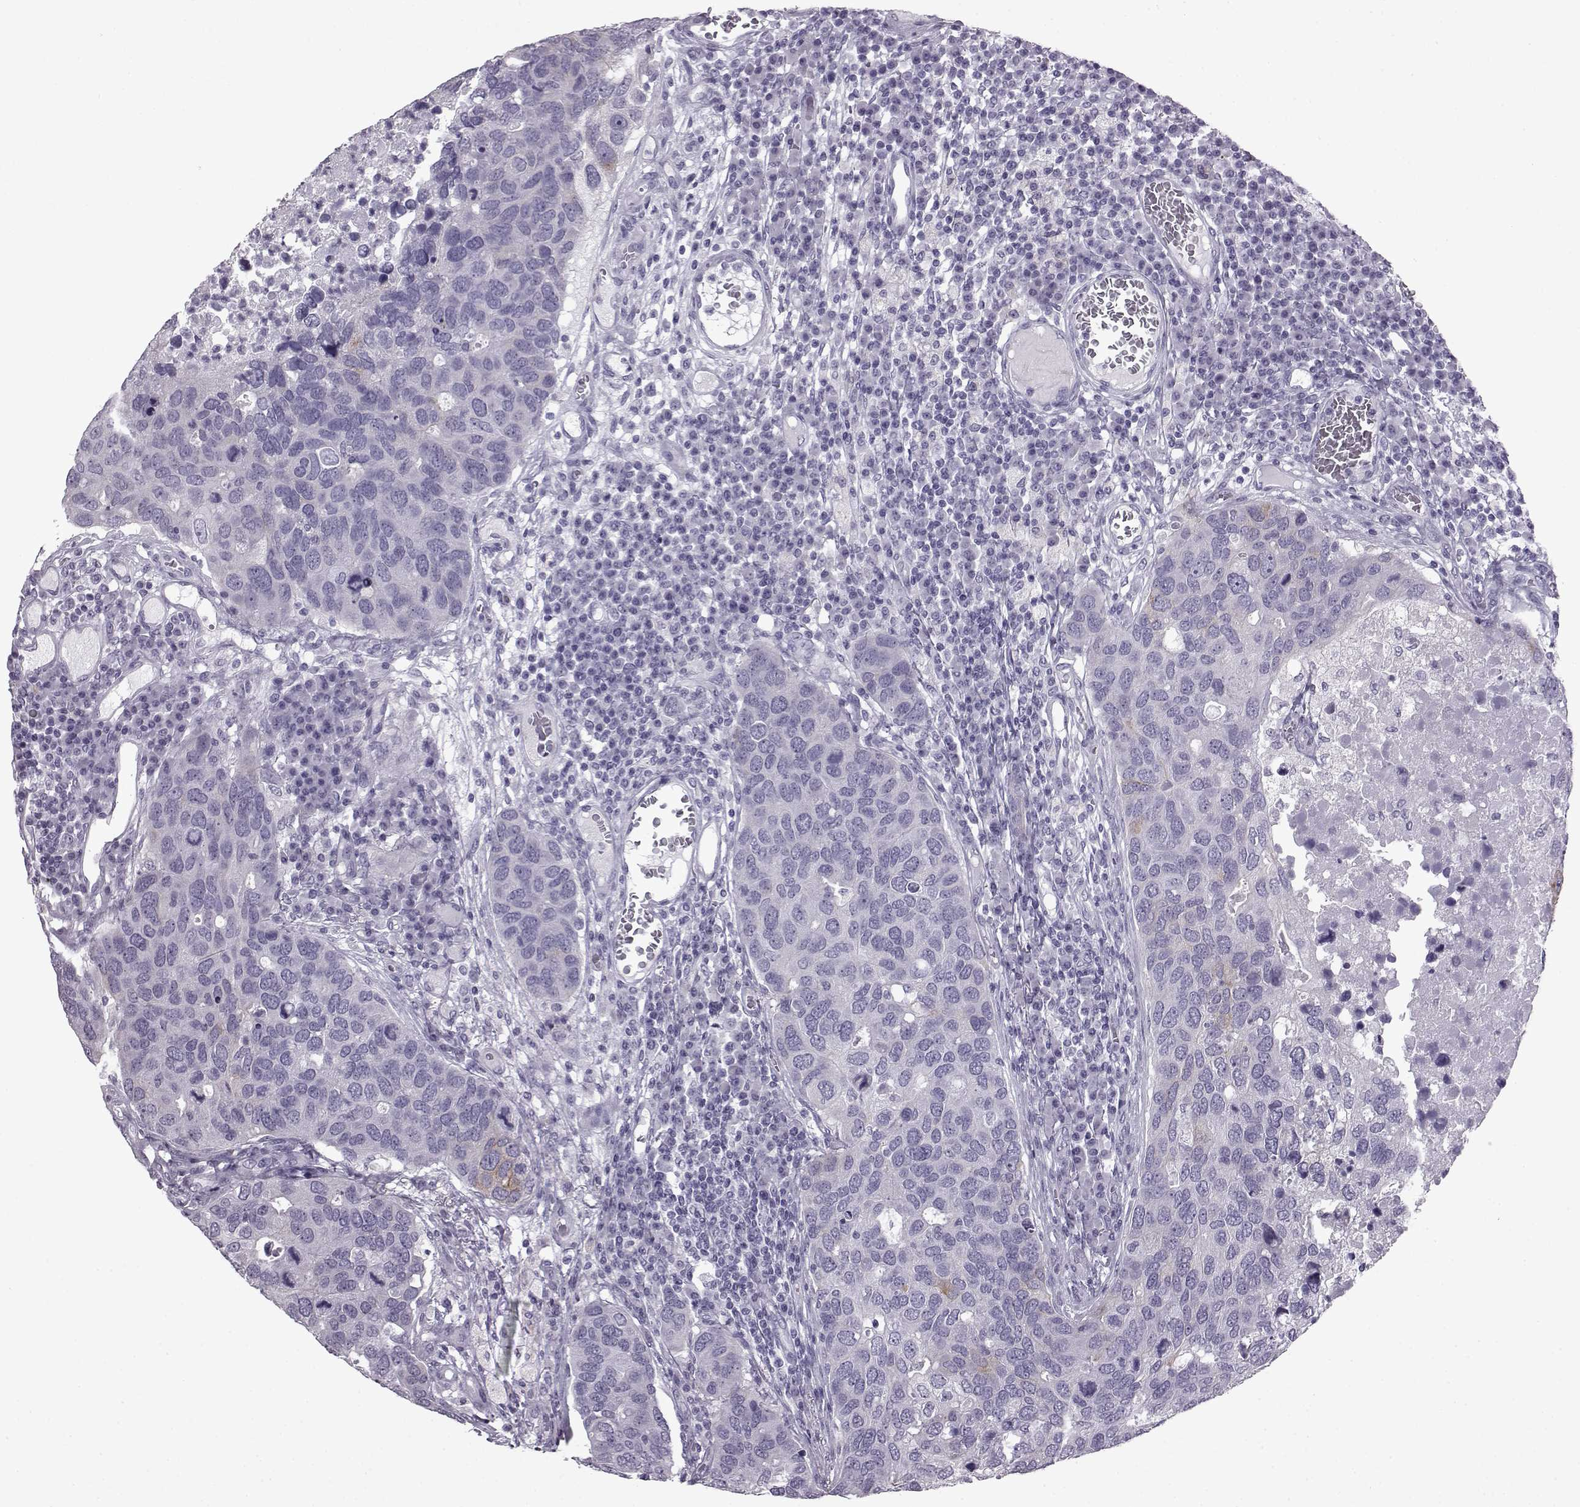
{"staining": {"intensity": "negative", "quantity": "none", "location": "none"}, "tissue": "breast cancer", "cell_type": "Tumor cells", "image_type": "cancer", "snomed": [{"axis": "morphology", "description": "Duct carcinoma"}, {"axis": "topography", "description": "Breast"}], "caption": "This is an immunohistochemistry photomicrograph of human breast cancer. There is no staining in tumor cells.", "gene": "SLC28A2", "patient": {"sex": "female", "age": 83}}